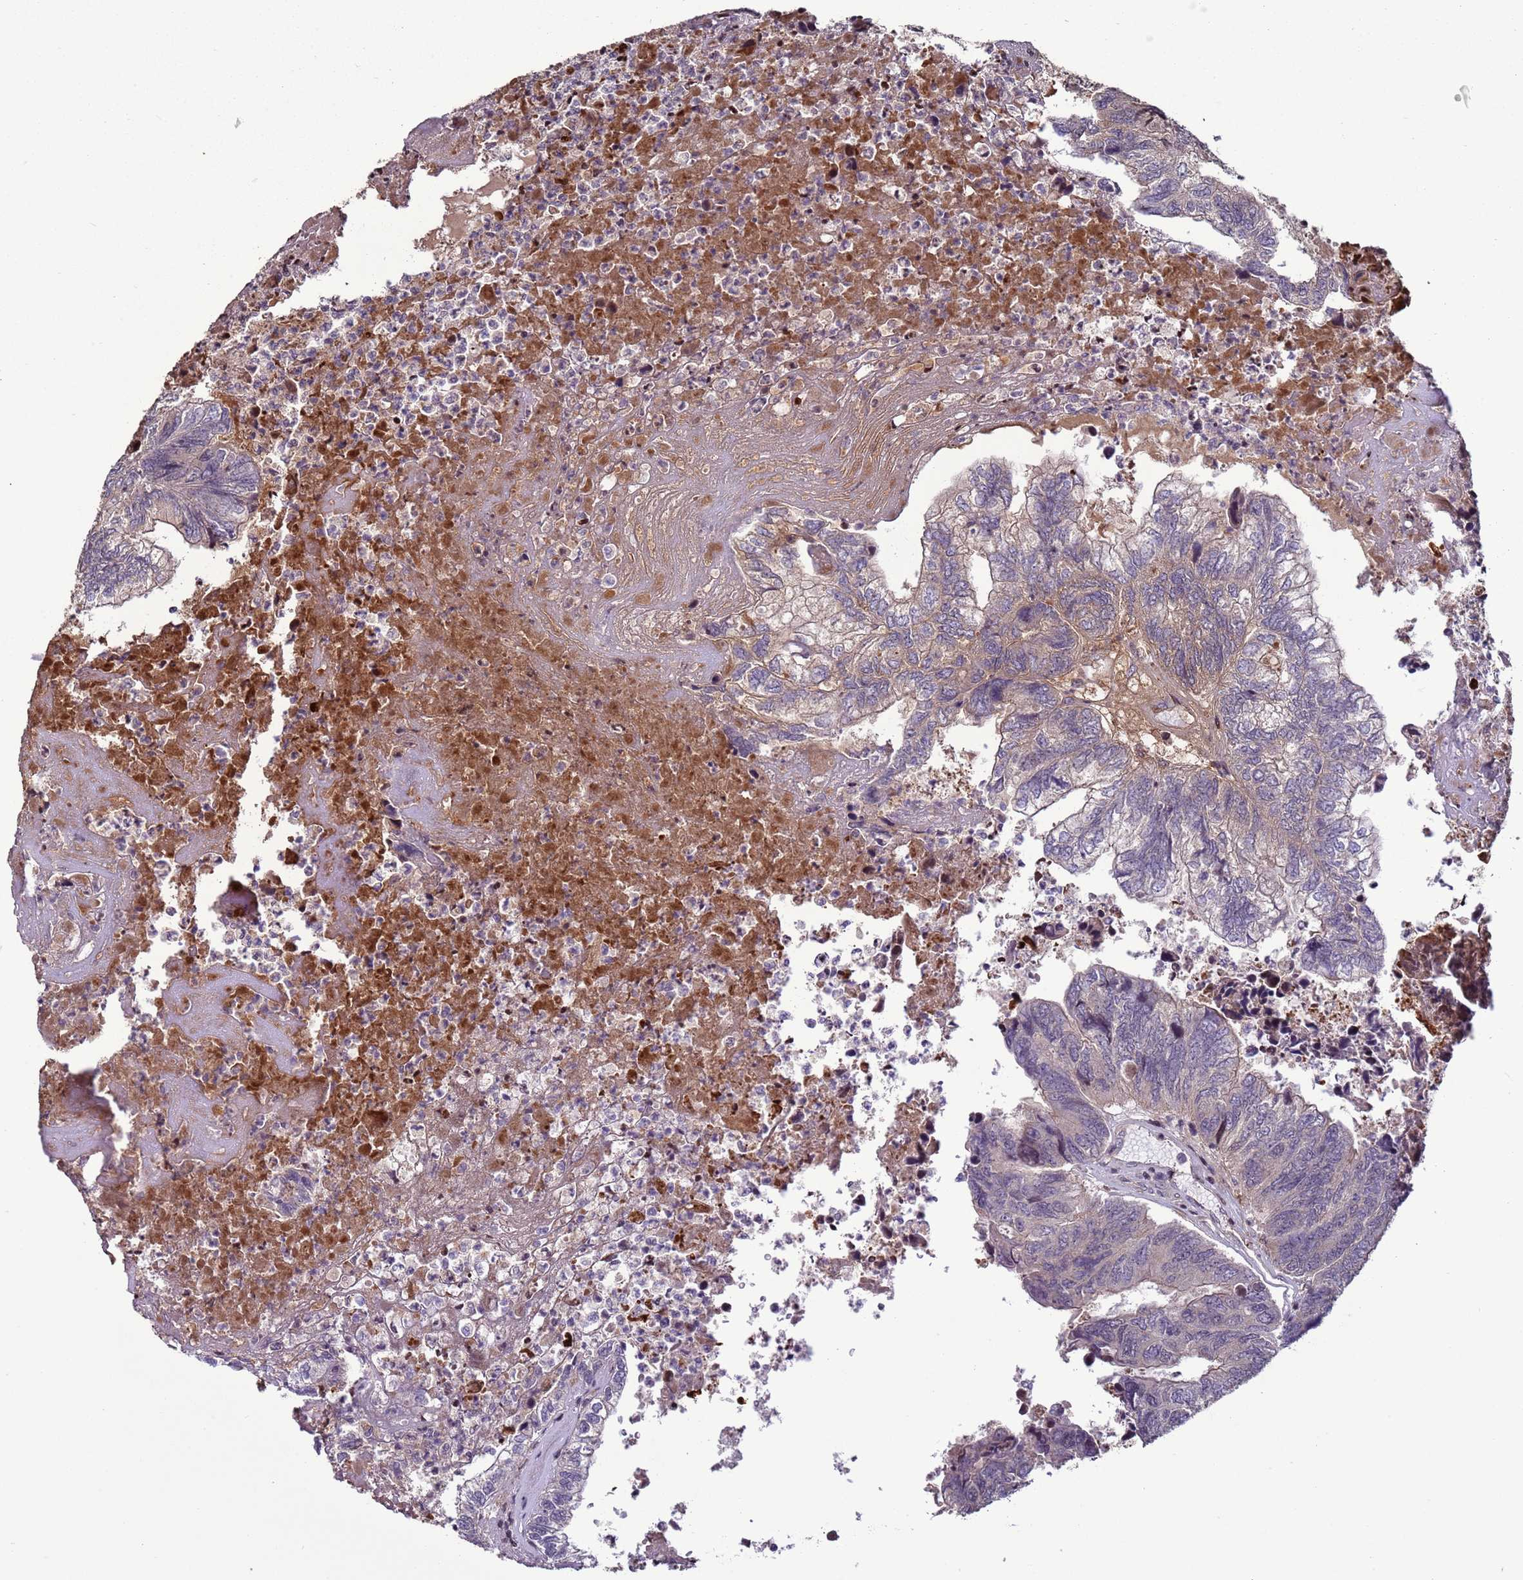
{"staining": {"intensity": "weak", "quantity": "<25%", "location": "cytoplasmic/membranous"}, "tissue": "colorectal cancer", "cell_type": "Tumor cells", "image_type": "cancer", "snomed": [{"axis": "morphology", "description": "Adenocarcinoma, NOS"}, {"axis": "topography", "description": "Colon"}], "caption": "Immunohistochemistry (IHC) histopathology image of neoplastic tissue: colorectal cancer (adenocarcinoma) stained with DAB demonstrates no significant protein staining in tumor cells.", "gene": "HGH1", "patient": {"sex": "female", "age": 67}}